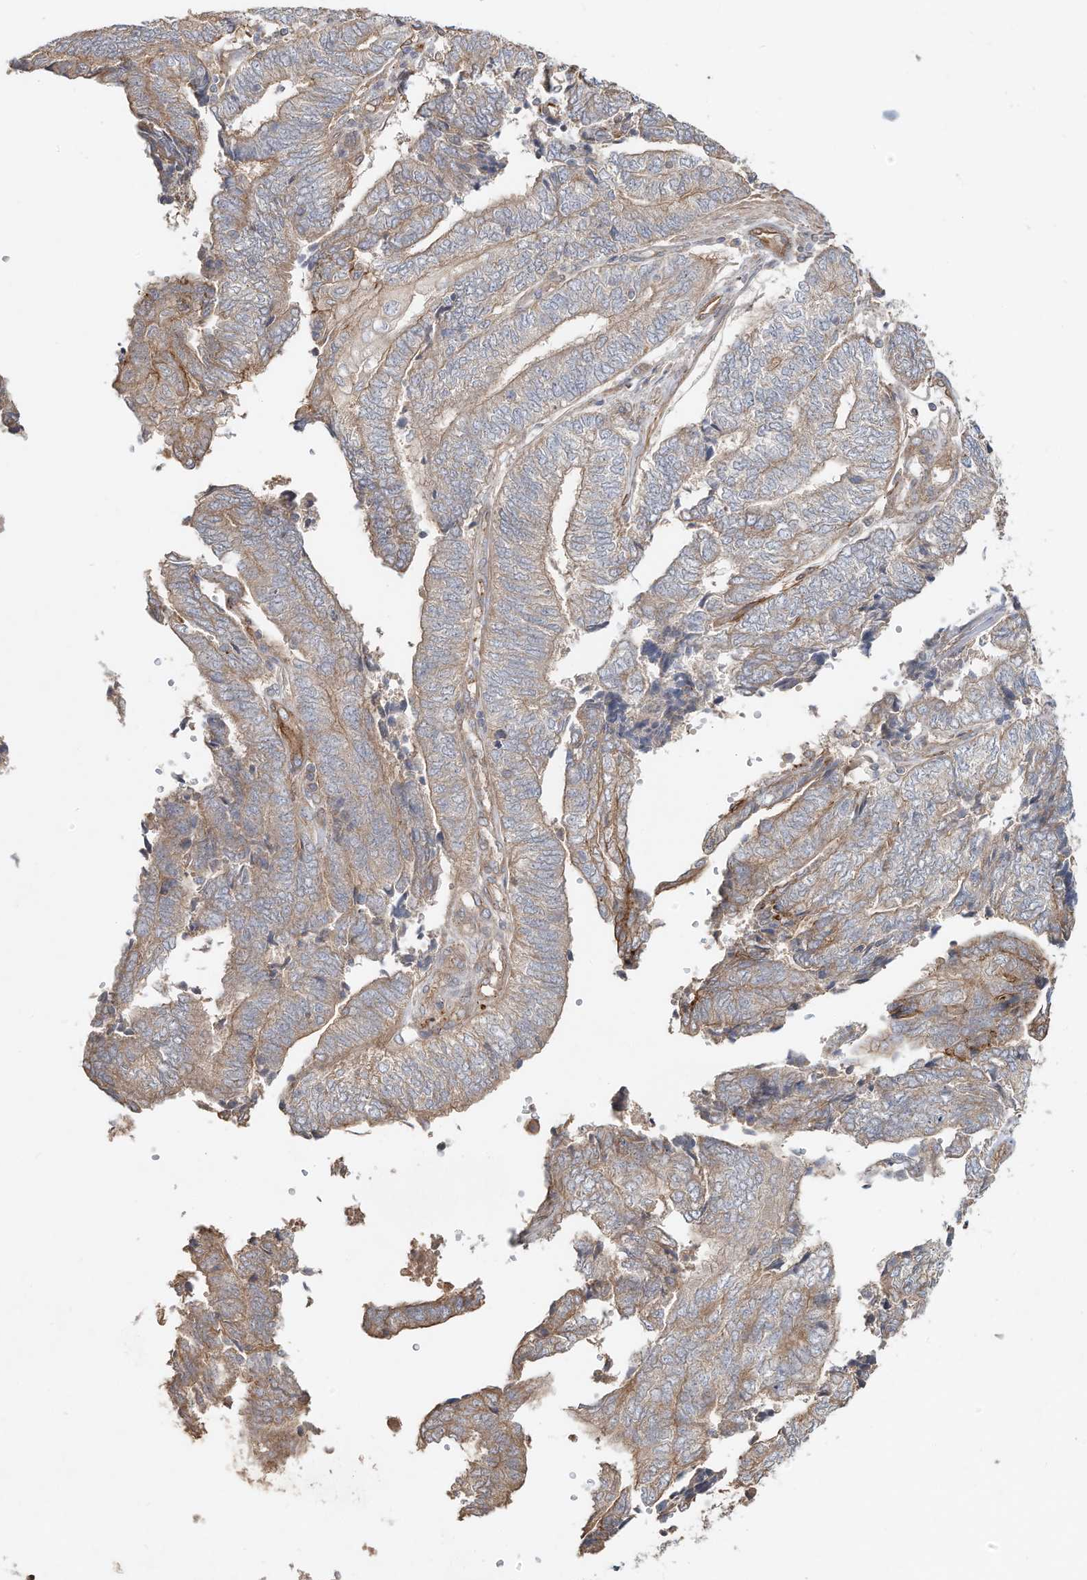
{"staining": {"intensity": "moderate", "quantity": "25%-75%", "location": "cytoplasmic/membranous"}, "tissue": "endometrial cancer", "cell_type": "Tumor cells", "image_type": "cancer", "snomed": [{"axis": "morphology", "description": "Adenocarcinoma, NOS"}, {"axis": "topography", "description": "Uterus"}, {"axis": "topography", "description": "Endometrium"}], "caption": "Moderate cytoplasmic/membranous expression for a protein is seen in about 25%-75% of tumor cells of endometrial adenocarcinoma using immunohistochemistry.", "gene": "HTR5A", "patient": {"sex": "female", "age": 70}}